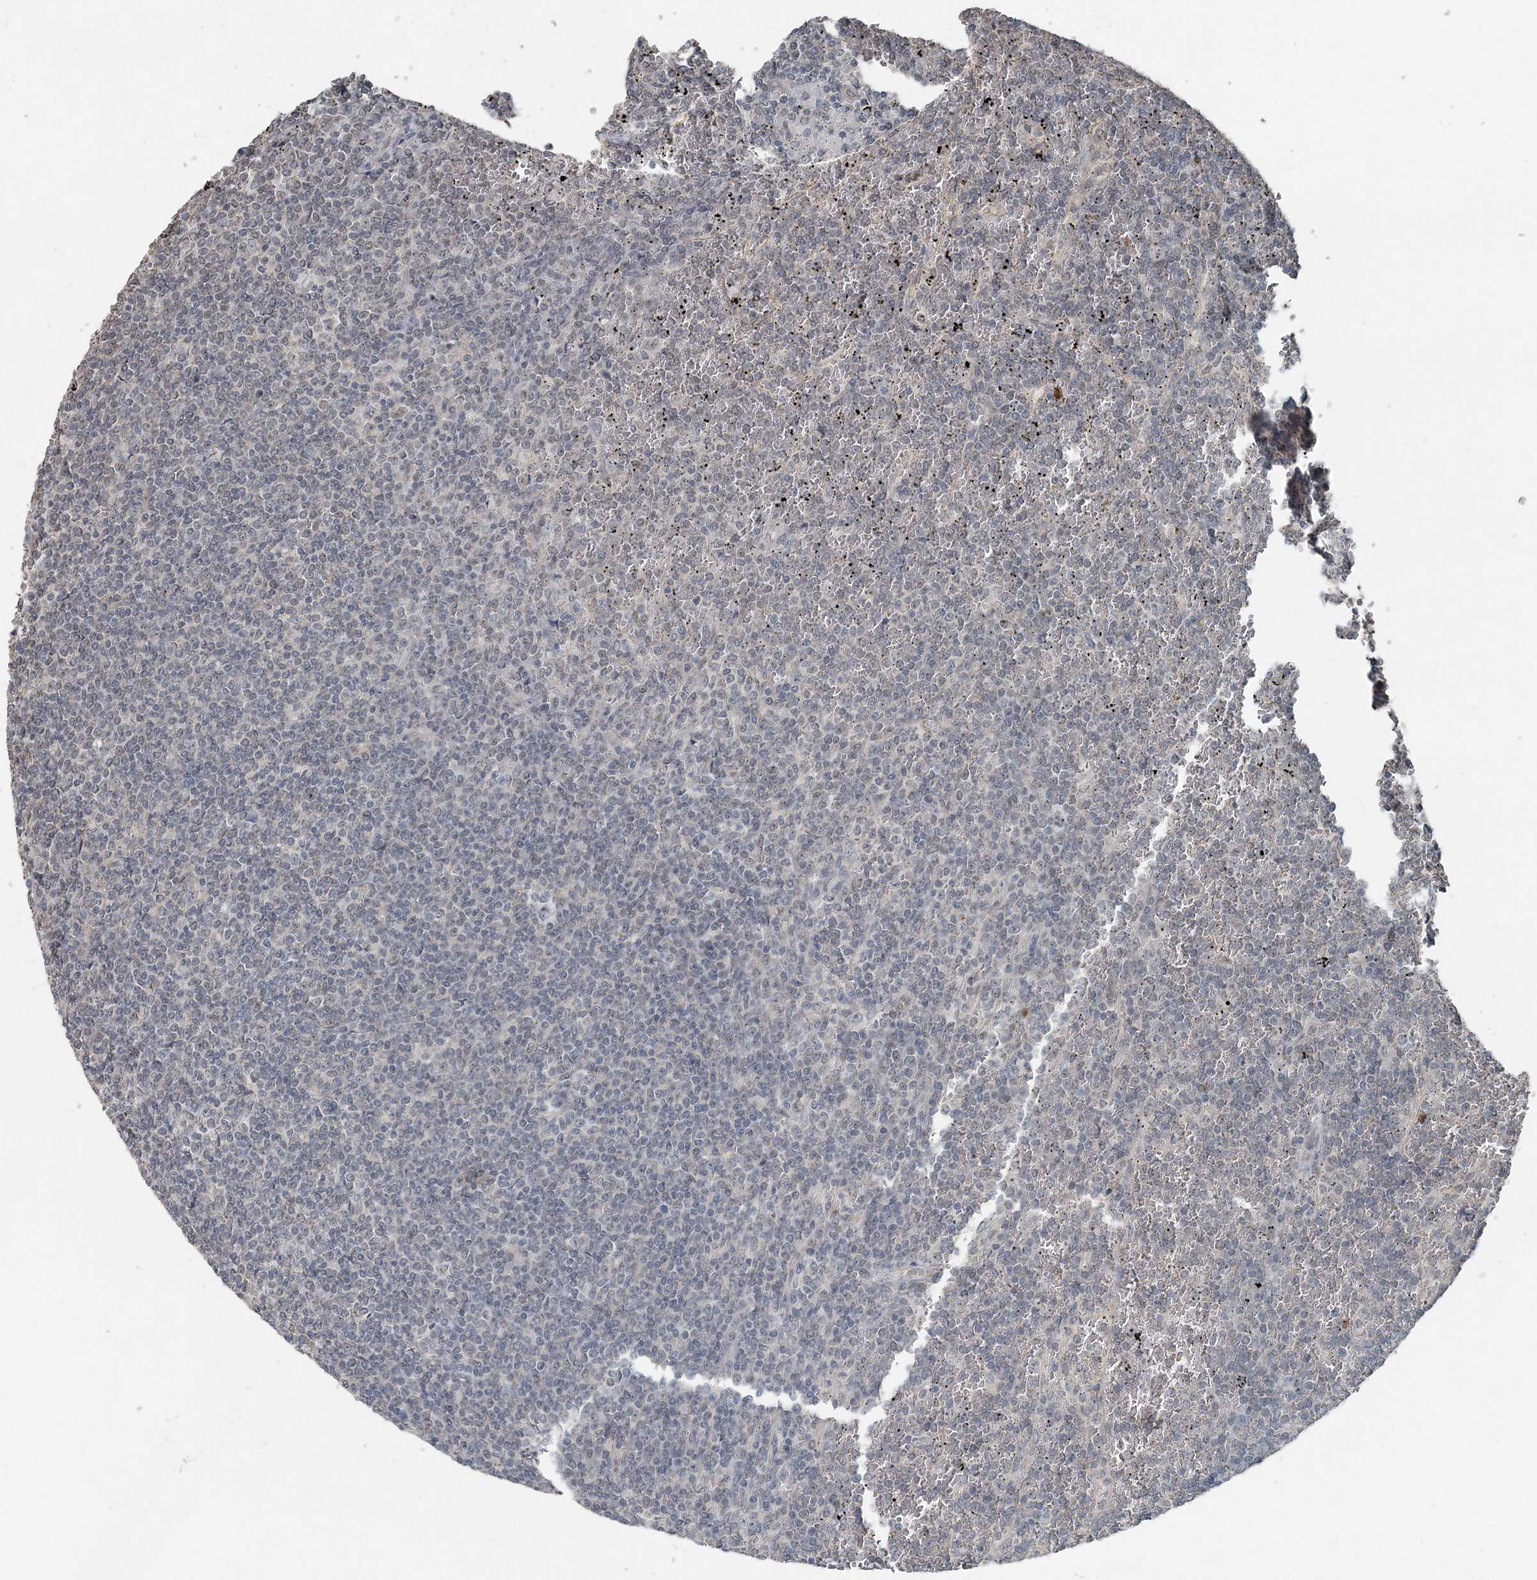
{"staining": {"intensity": "negative", "quantity": "none", "location": "none"}, "tissue": "lymphoma", "cell_type": "Tumor cells", "image_type": "cancer", "snomed": [{"axis": "morphology", "description": "Malignant lymphoma, non-Hodgkin's type, Low grade"}, {"axis": "topography", "description": "Spleen"}], "caption": "IHC image of human malignant lymphoma, non-Hodgkin's type (low-grade) stained for a protein (brown), which displays no staining in tumor cells.", "gene": "VSIG2", "patient": {"sex": "female", "age": 19}}